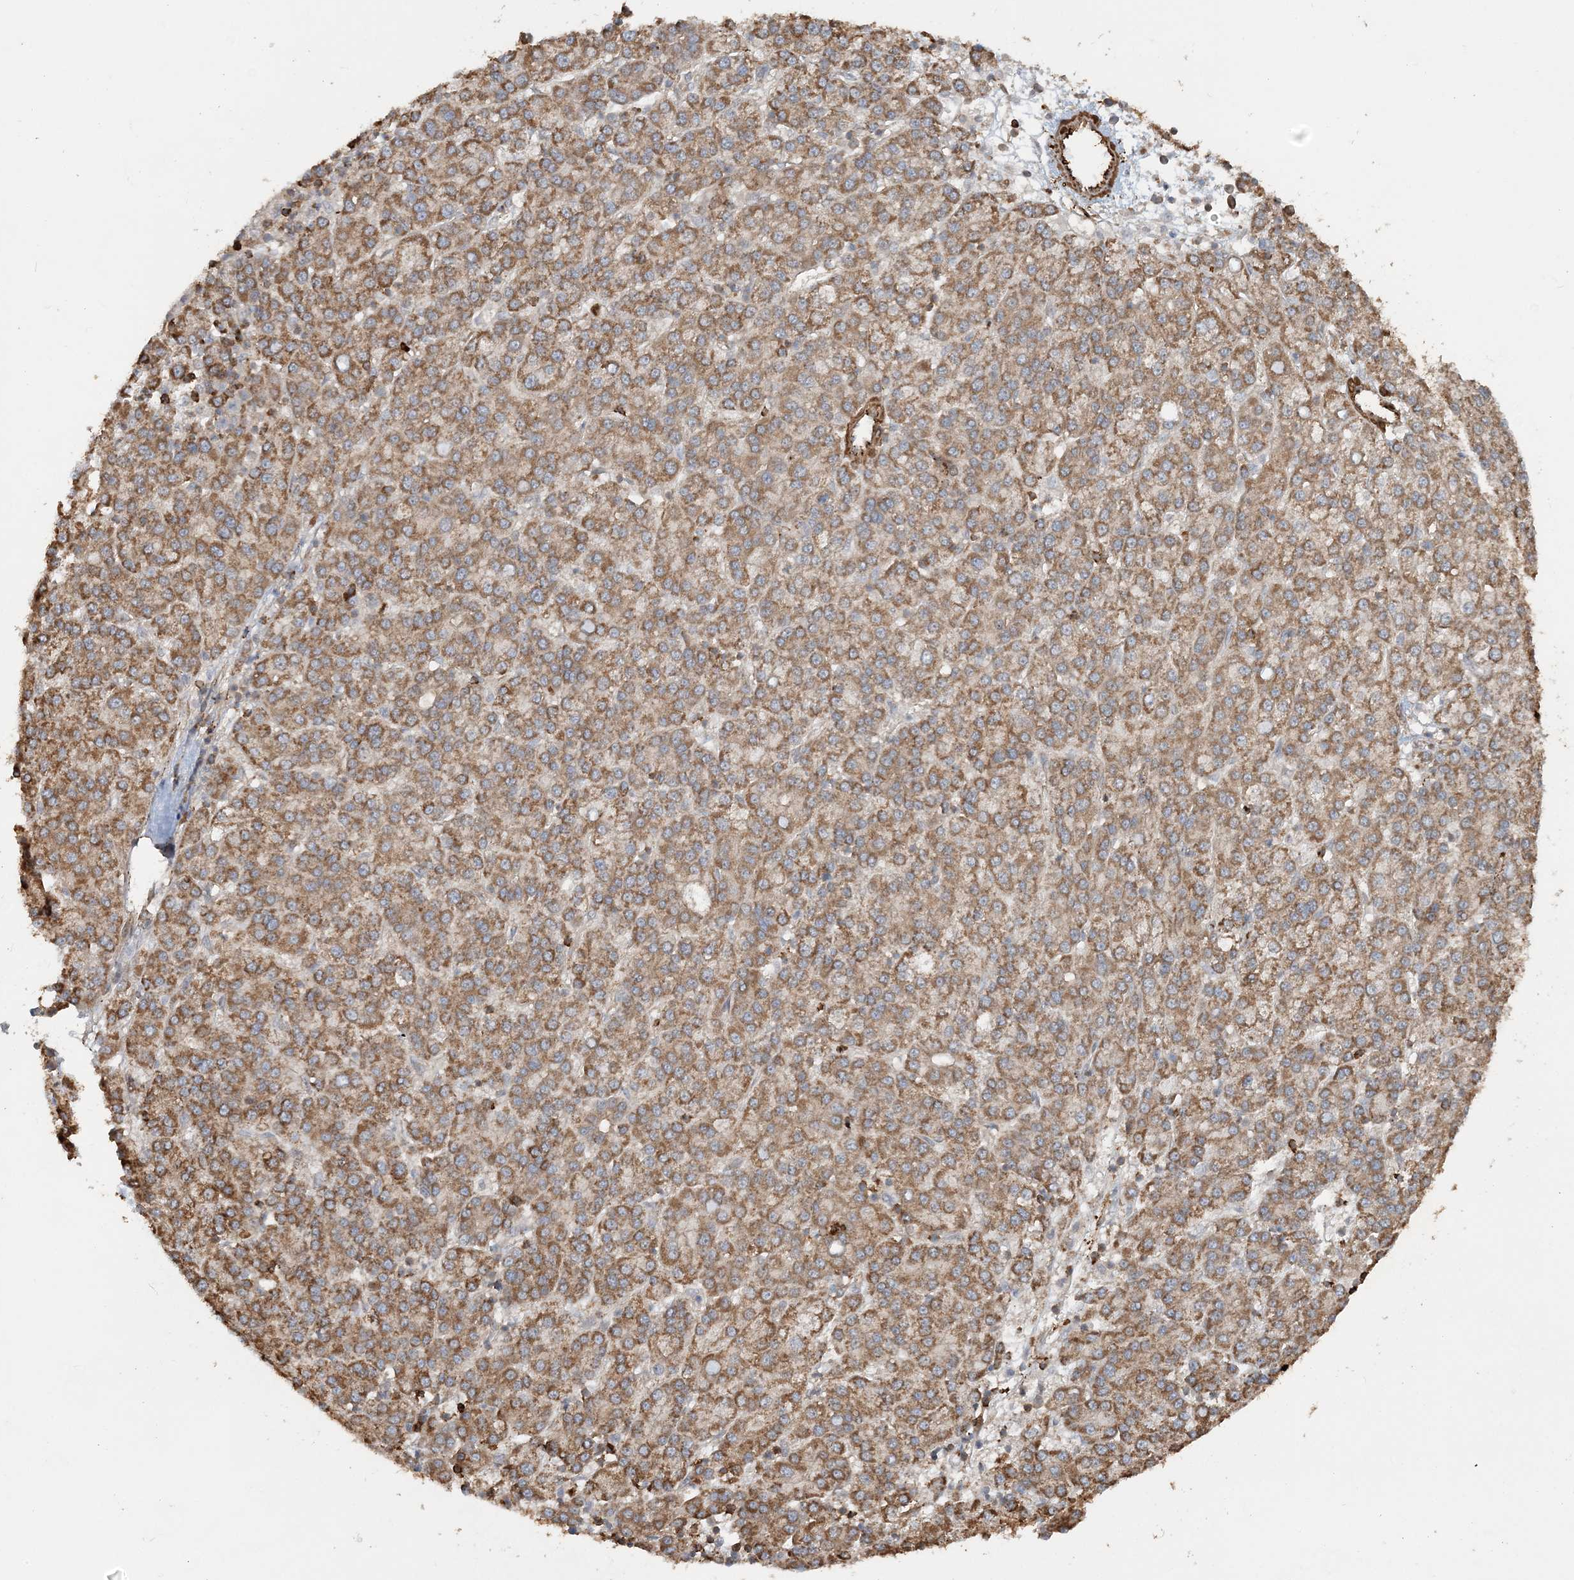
{"staining": {"intensity": "moderate", "quantity": ">75%", "location": "cytoplasmic/membranous"}, "tissue": "liver cancer", "cell_type": "Tumor cells", "image_type": "cancer", "snomed": [{"axis": "morphology", "description": "Carcinoma, Hepatocellular, NOS"}, {"axis": "topography", "description": "Liver"}], "caption": "A medium amount of moderate cytoplasmic/membranous expression is identified in approximately >75% of tumor cells in liver cancer tissue.", "gene": "DSTN", "patient": {"sex": "female", "age": 58}}